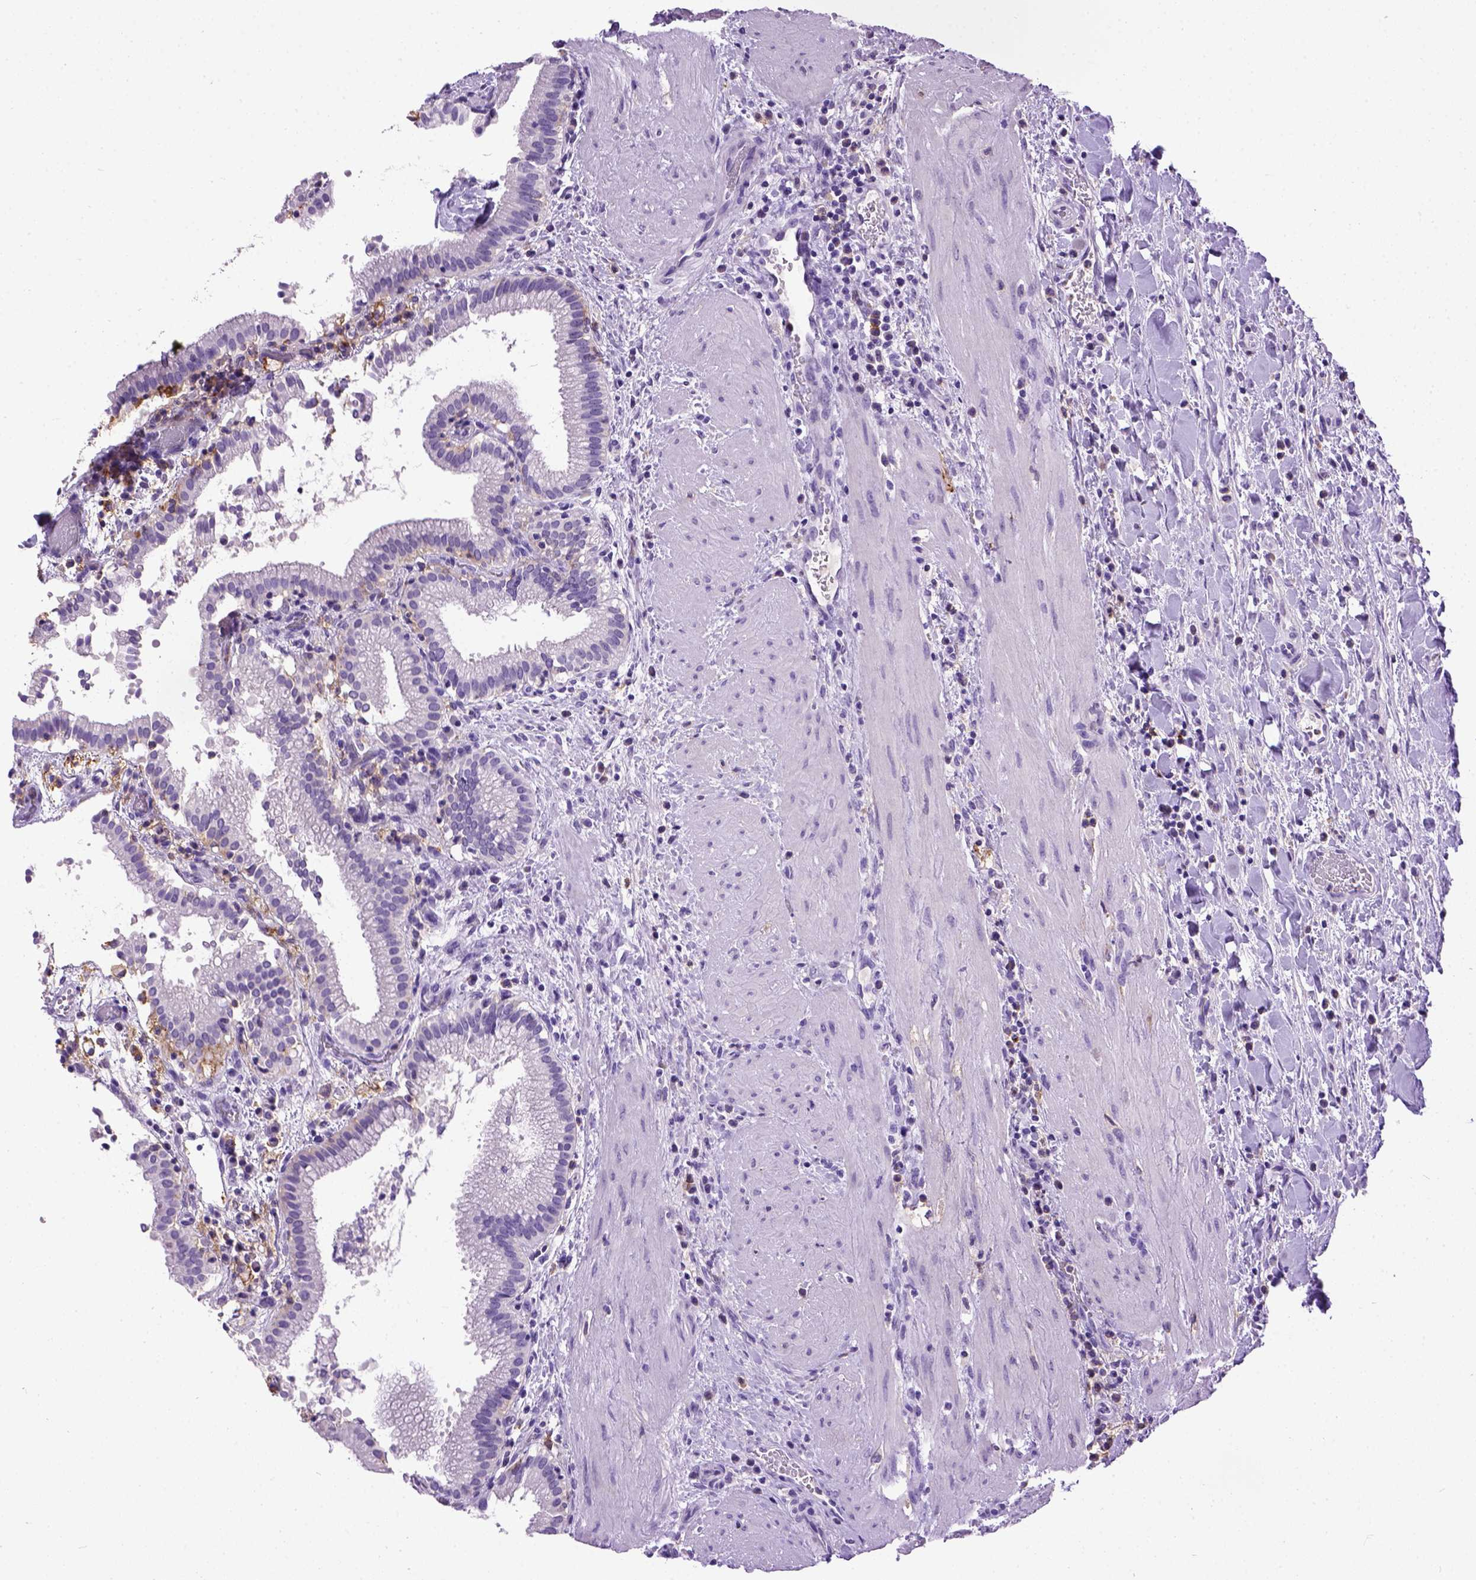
{"staining": {"intensity": "negative", "quantity": "none", "location": "none"}, "tissue": "gallbladder", "cell_type": "Glandular cells", "image_type": "normal", "snomed": [{"axis": "morphology", "description": "Normal tissue, NOS"}, {"axis": "topography", "description": "Gallbladder"}], "caption": "This is an IHC micrograph of benign gallbladder. There is no expression in glandular cells.", "gene": "ITGAX", "patient": {"sex": "male", "age": 42}}